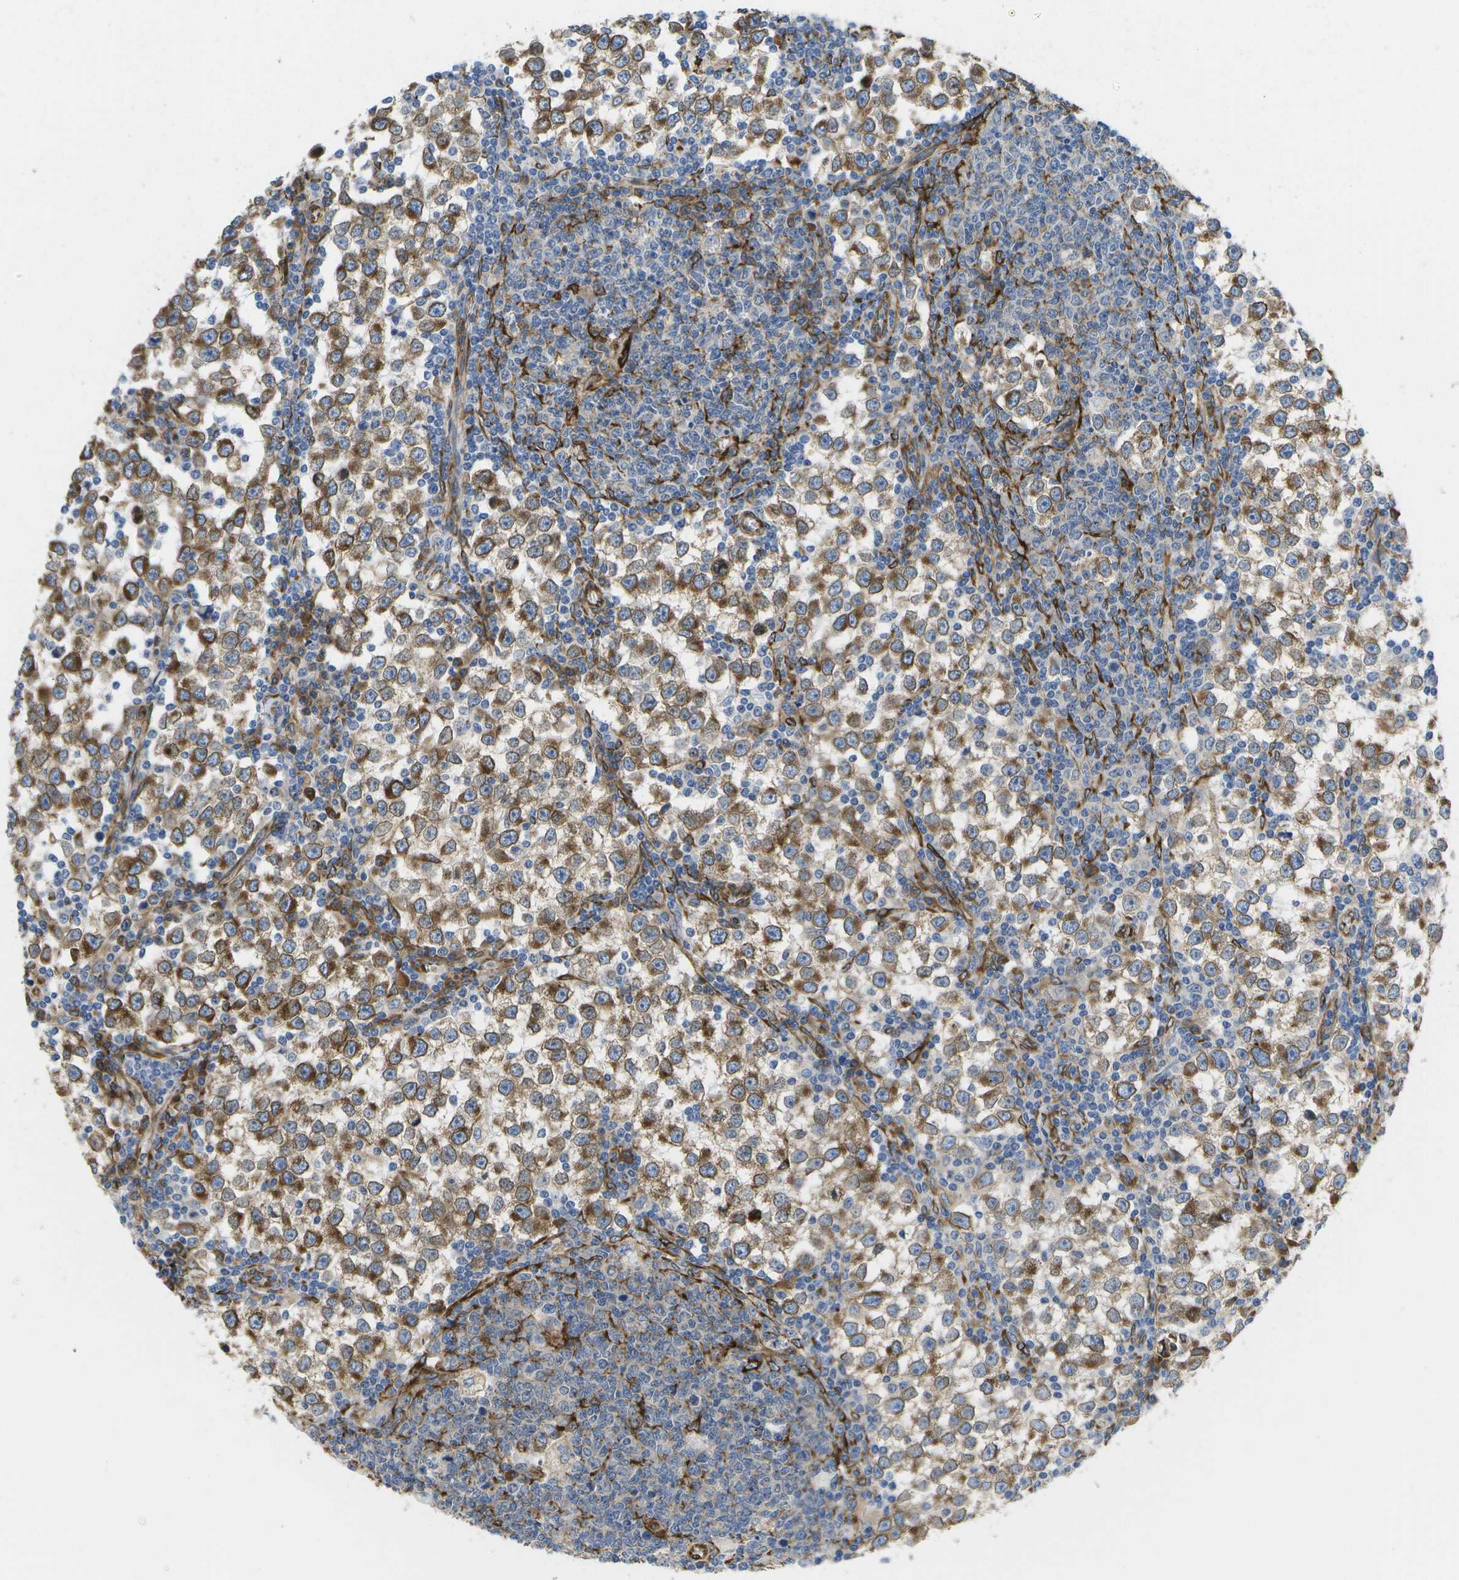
{"staining": {"intensity": "moderate", "quantity": ">75%", "location": "cytoplasmic/membranous"}, "tissue": "testis cancer", "cell_type": "Tumor cells", "image_type": "cancer", "snomed": [{"axis": "morphology", "description": "Seminoma, NOS"}, {"axis": "topography", "description": "Testis"}], "caption": "Human testis seminoma stained for a protein (brown) exhibits moderate cytoplasmic/membranous positive staining in about >75% of tumor cells.", "gene": "ZDHHC17", "patient": {"sex": "male", "age": 65}}